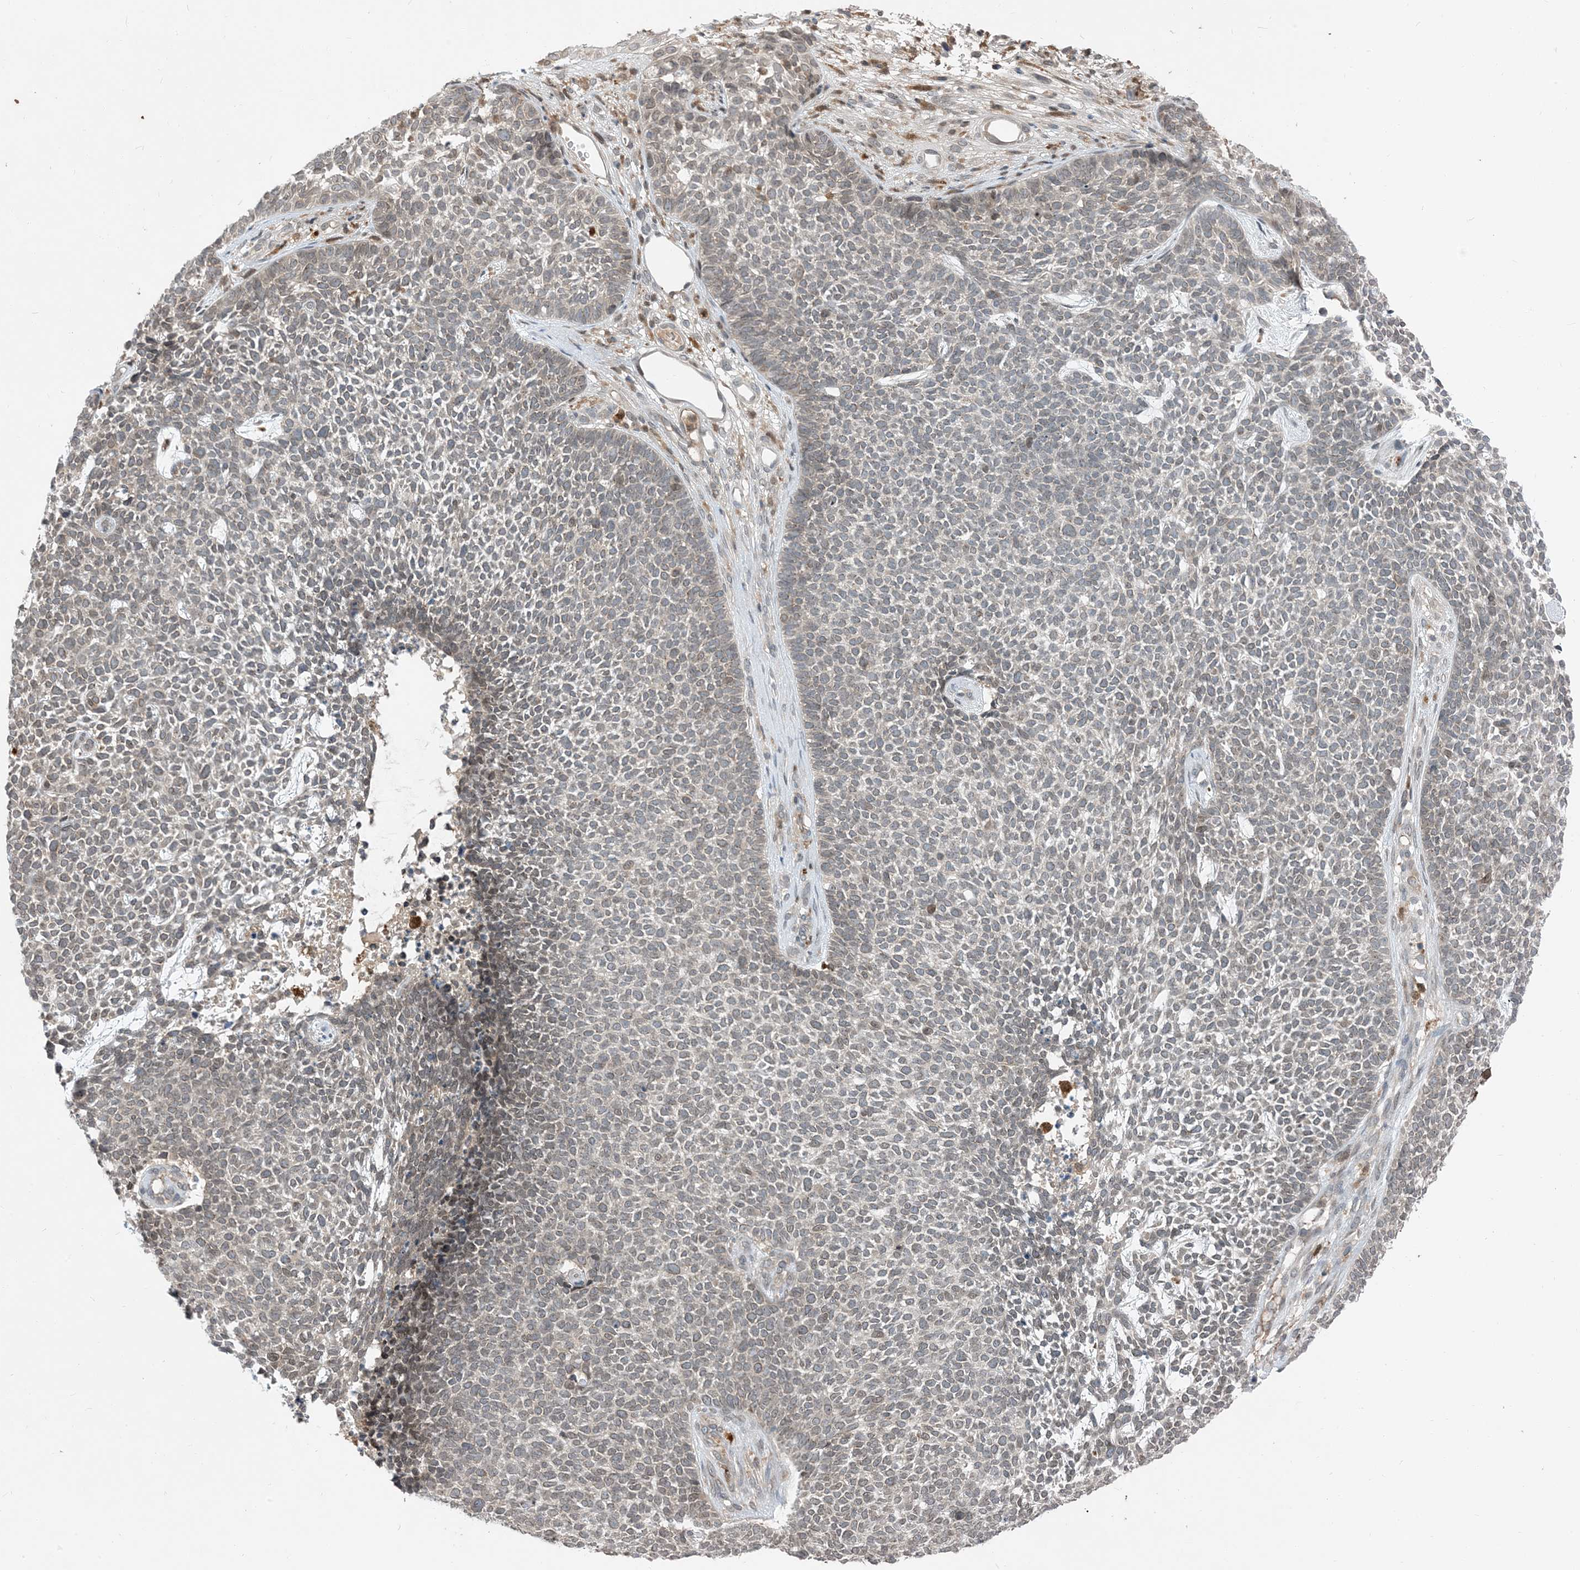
{"staining": {"intensity": "weak", "quantity": "<25%", "location": "cytoplasmic/membranous,nuclear"}, "tissue": "skin cancer", "cell_type": "Tumor cells", "image_type": "cancer", "snomed": [{"axis": "morphology", "description": "Basal cell carcinoma"}, {"axis": "topography", "description": "Skin"}], "caption": "This is an immunohistochemistry image of basal cell carcinoma (skin). There is no positivity in tumor cells.", "gene": "NAGK", "patient": {"sex": "female", "age": 84}}